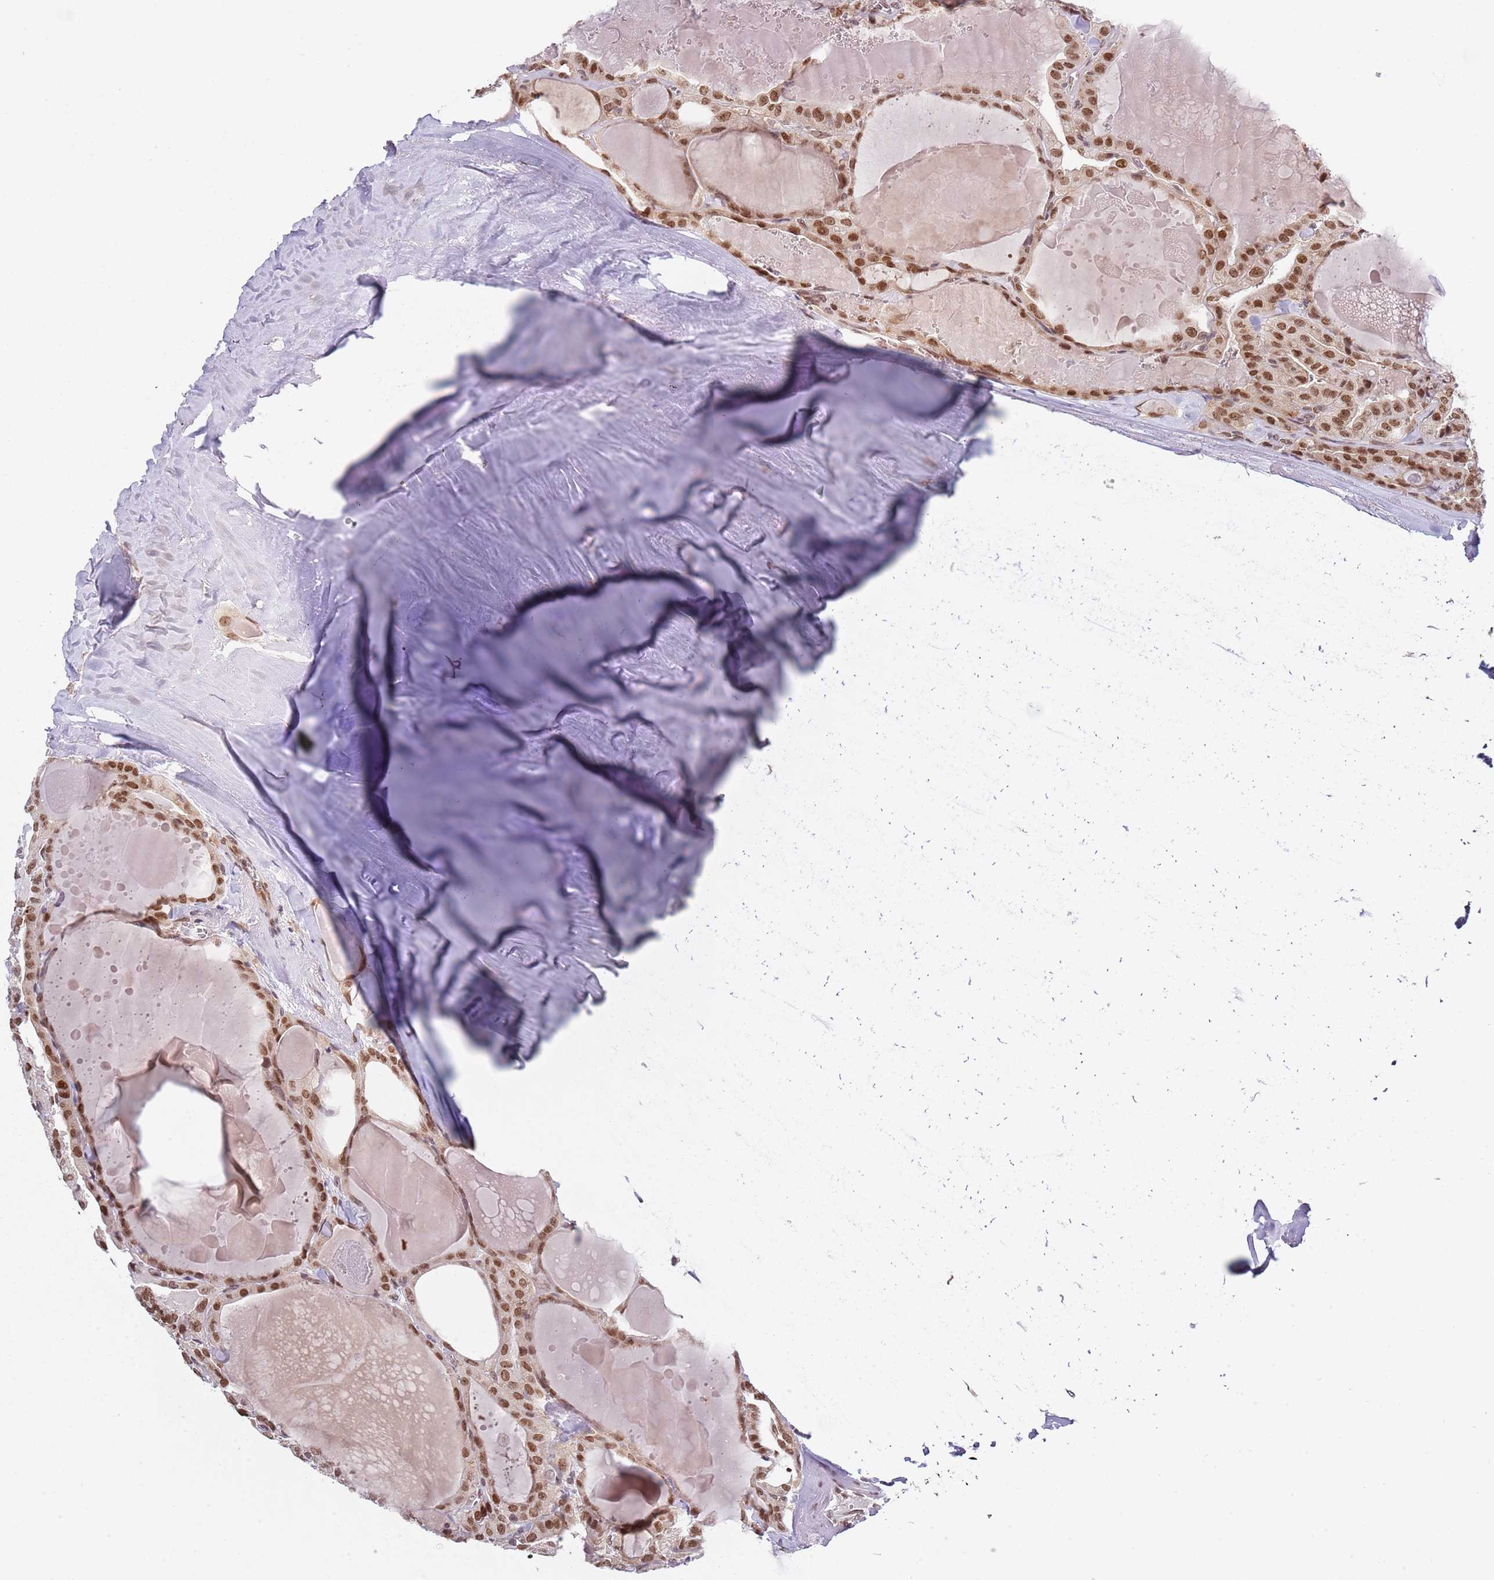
{"staining": {"intensity": "moderate", "quantity": ">75%", "location": "nuclear"}, "tissue": "thyroid cancer", "cell_type": "Tumor cells", "image_type": "cancer", "snomed": [{"axis": "morphology", "description": "Papillary adenocarcinoma, NOS"}, {"axis": "topography", "description": "Thyroid gland"}], "caption": "This micrograph displays immunohistochemistry staining of papillary adenocarcinoma (thyroid), with medium moderate nuclear expression in about >75% of tumor cells.", "gene": "SLC25A32", "patient": {"sex": "male", "age": 52}}